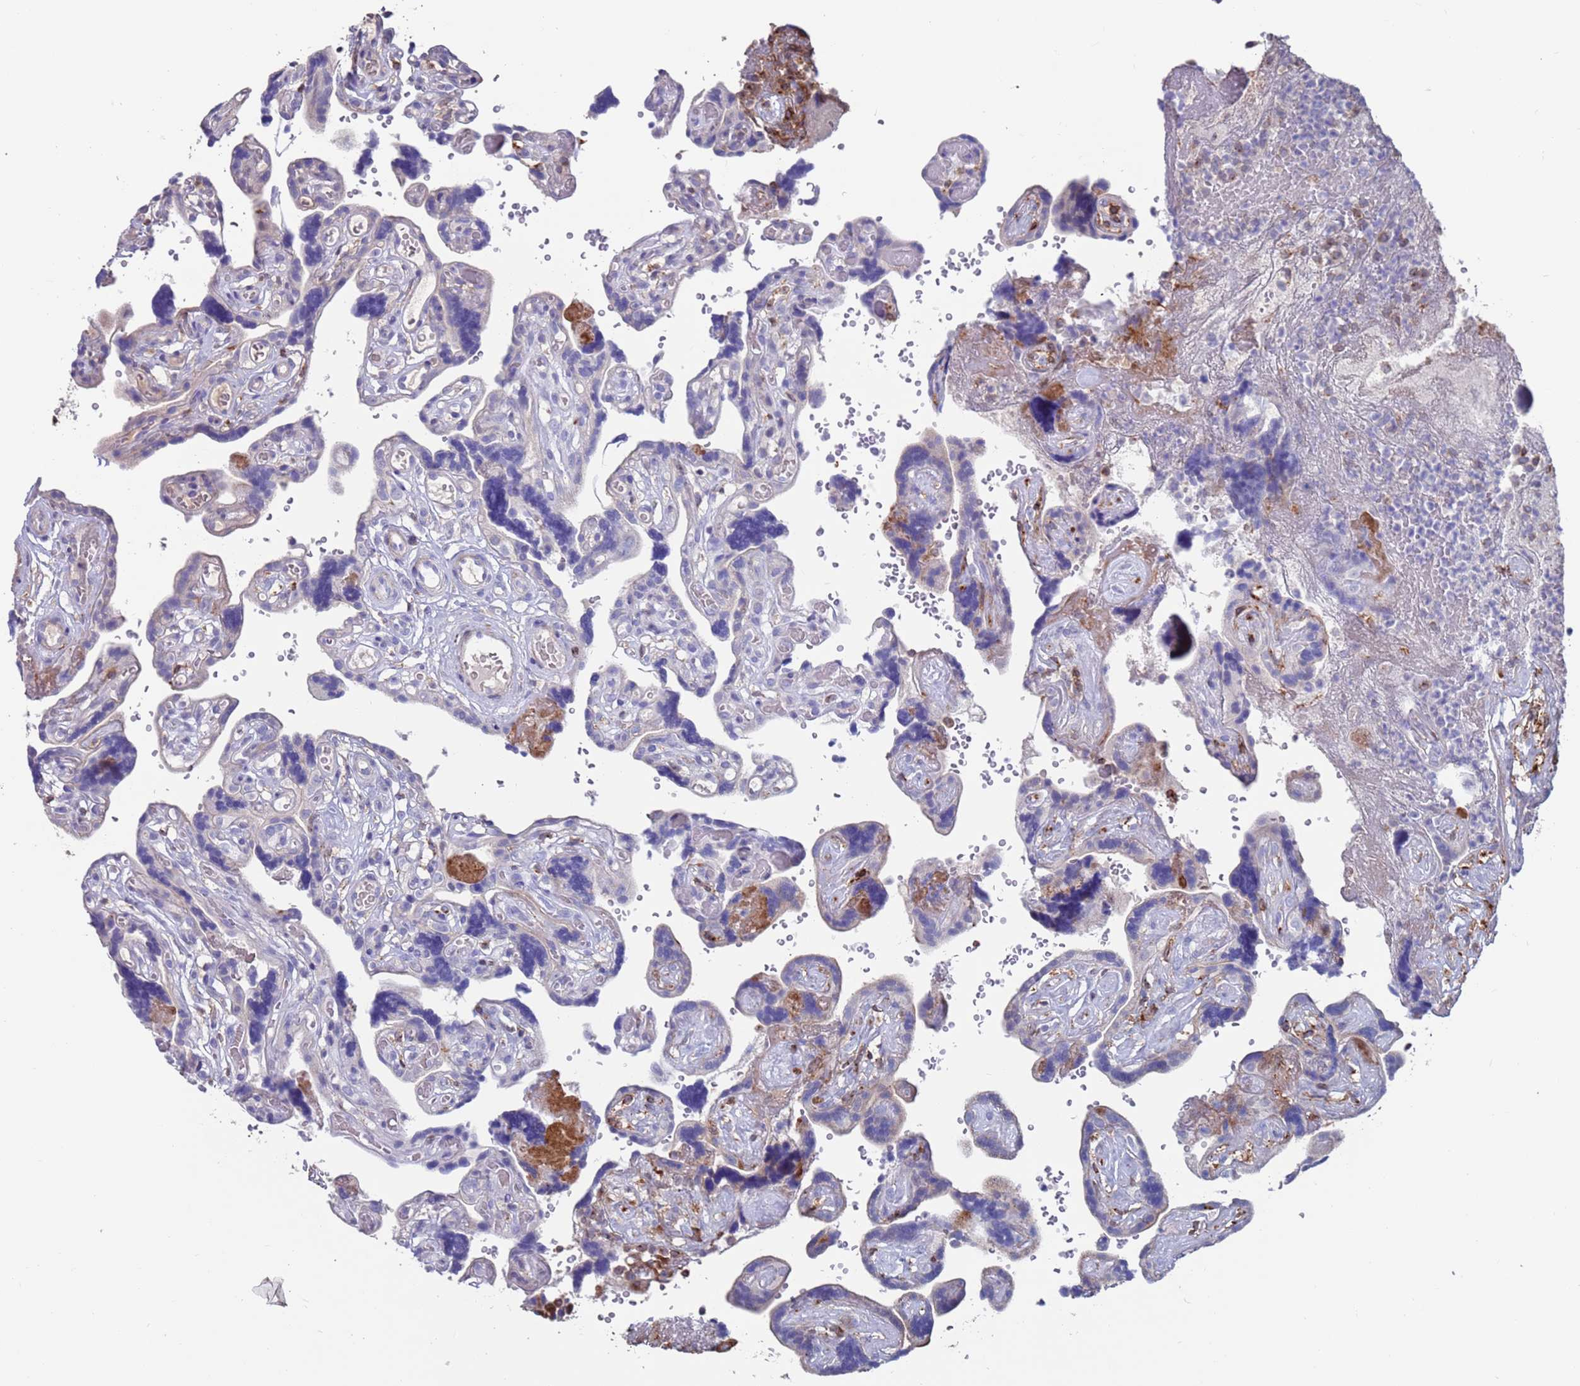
{"staining": {"intensity": "negative", "quantity": "none", "location": "none"}, "tissue": "placenta", "cell_type": "Decidual cells", "image_type": "normal", "snomed": [{"axis": "morphology", "description": "Normal tissue, NOS"}, {"axis": "topography", "description": "Placenta"}], "caption": "DAB (3,3'-diaminobenzidine) immunohistochemical staining of unremarkable placenta displays no significant positivity in decidual cells. Brightfield microscopy of immunohistochemistry stained with DAB (brown) and hematoxylin (blue), captured at high magnification.", "gene": "GREB1L", "patient": {"sex": "female", "age": 30}}